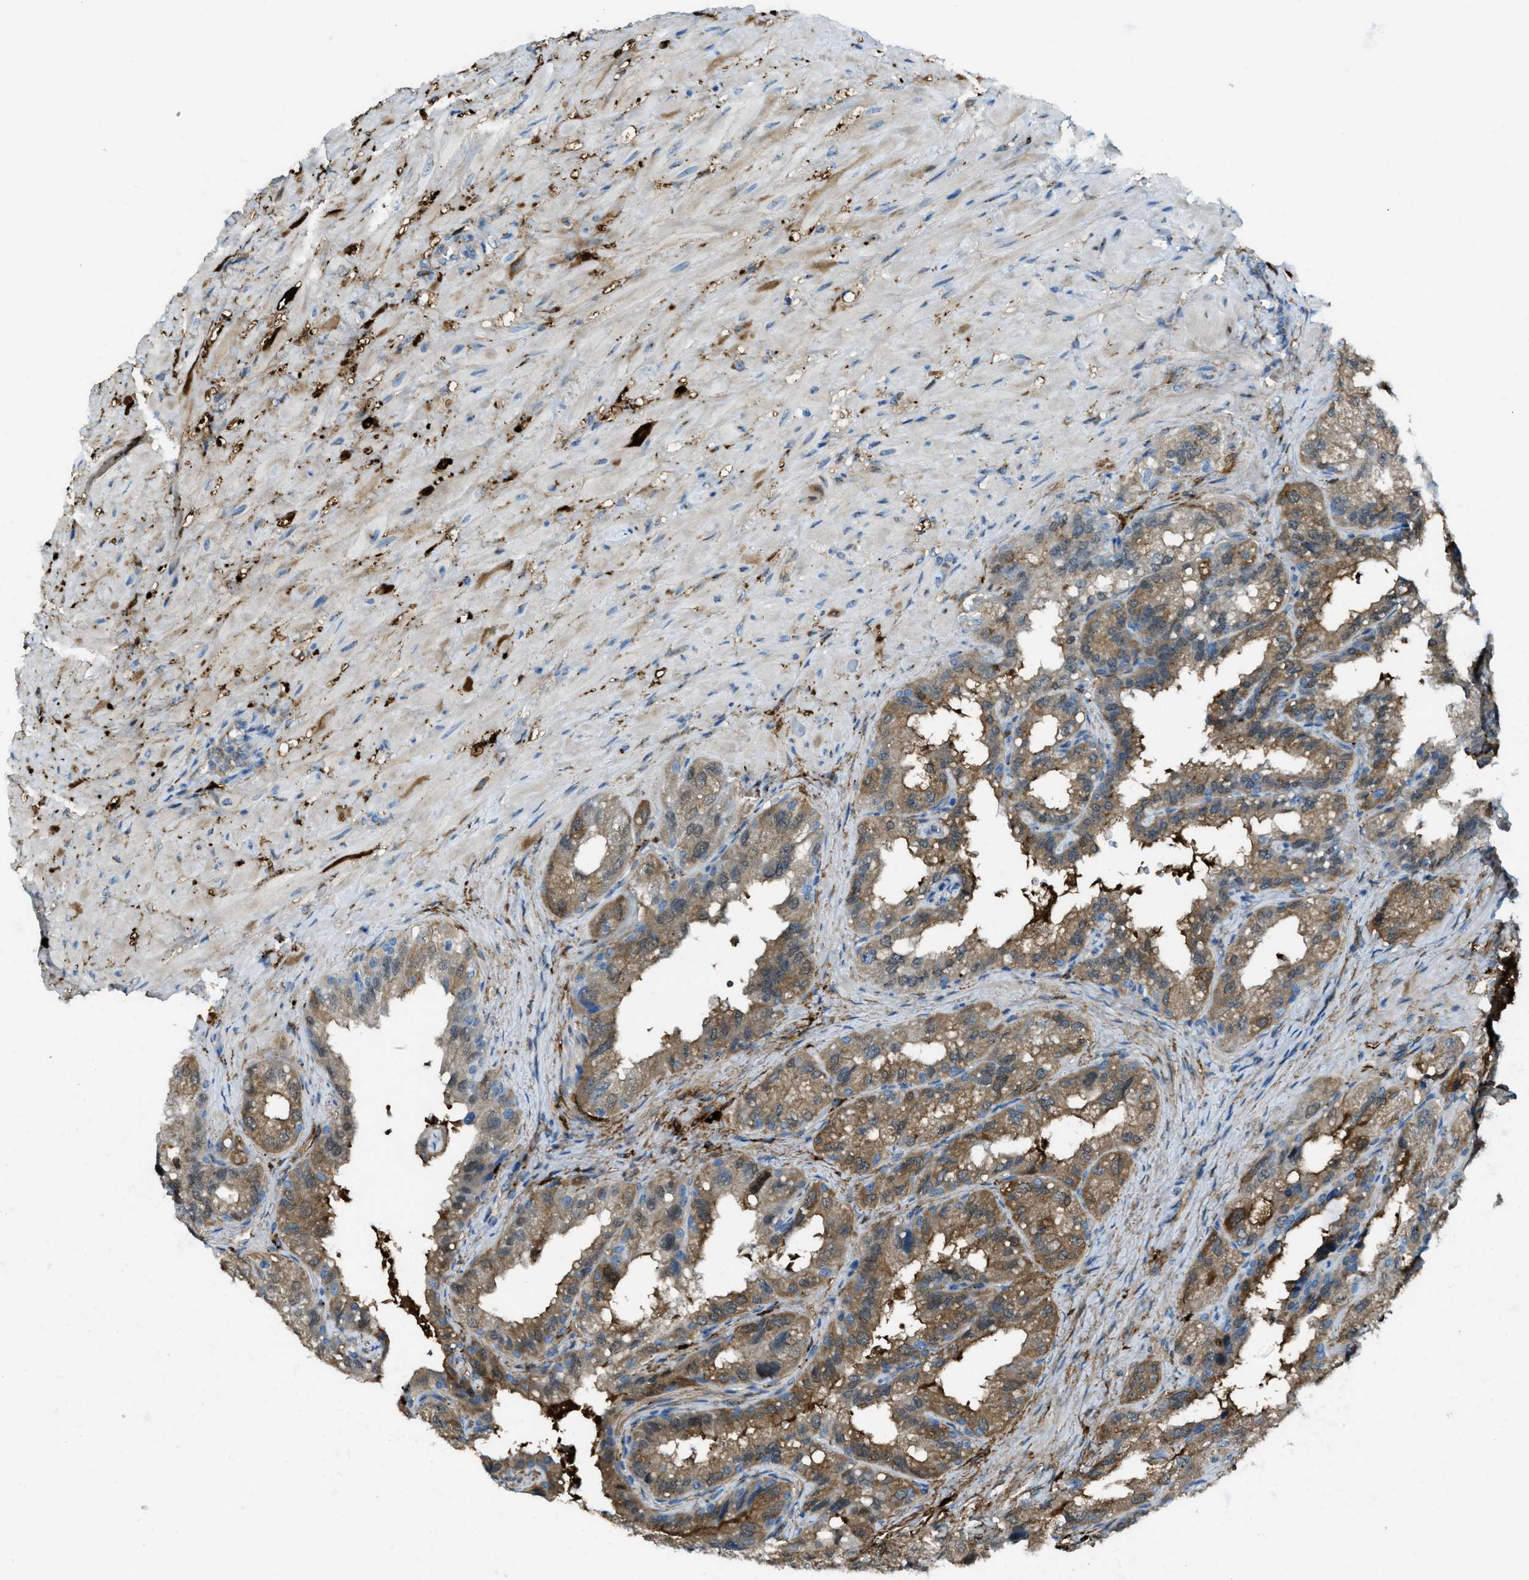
{"staining": {"intensity": "moderate", "quantity": ">75%", "location": "cytoplasmic/membranous"}, "tissue": "seminal vesicle", "cell_type": "Glandular cells", "image_type": "normal", "snomed": [{"axis": "morphology", "description": "Normal tissue, NOS"}, {"axis": "topography", "description": "Seminal veicle"}], "caption": "Glandular cells exhibit medium levels of moderate cytoplasmic/membranous positivity in about >75% of cells in normal human seminal vesicle. (brown staining indicates protein expression, while blue staining denotes nuclei).", "gene": "TRIM59", "patient": {"sex": "male", "age": 68}}